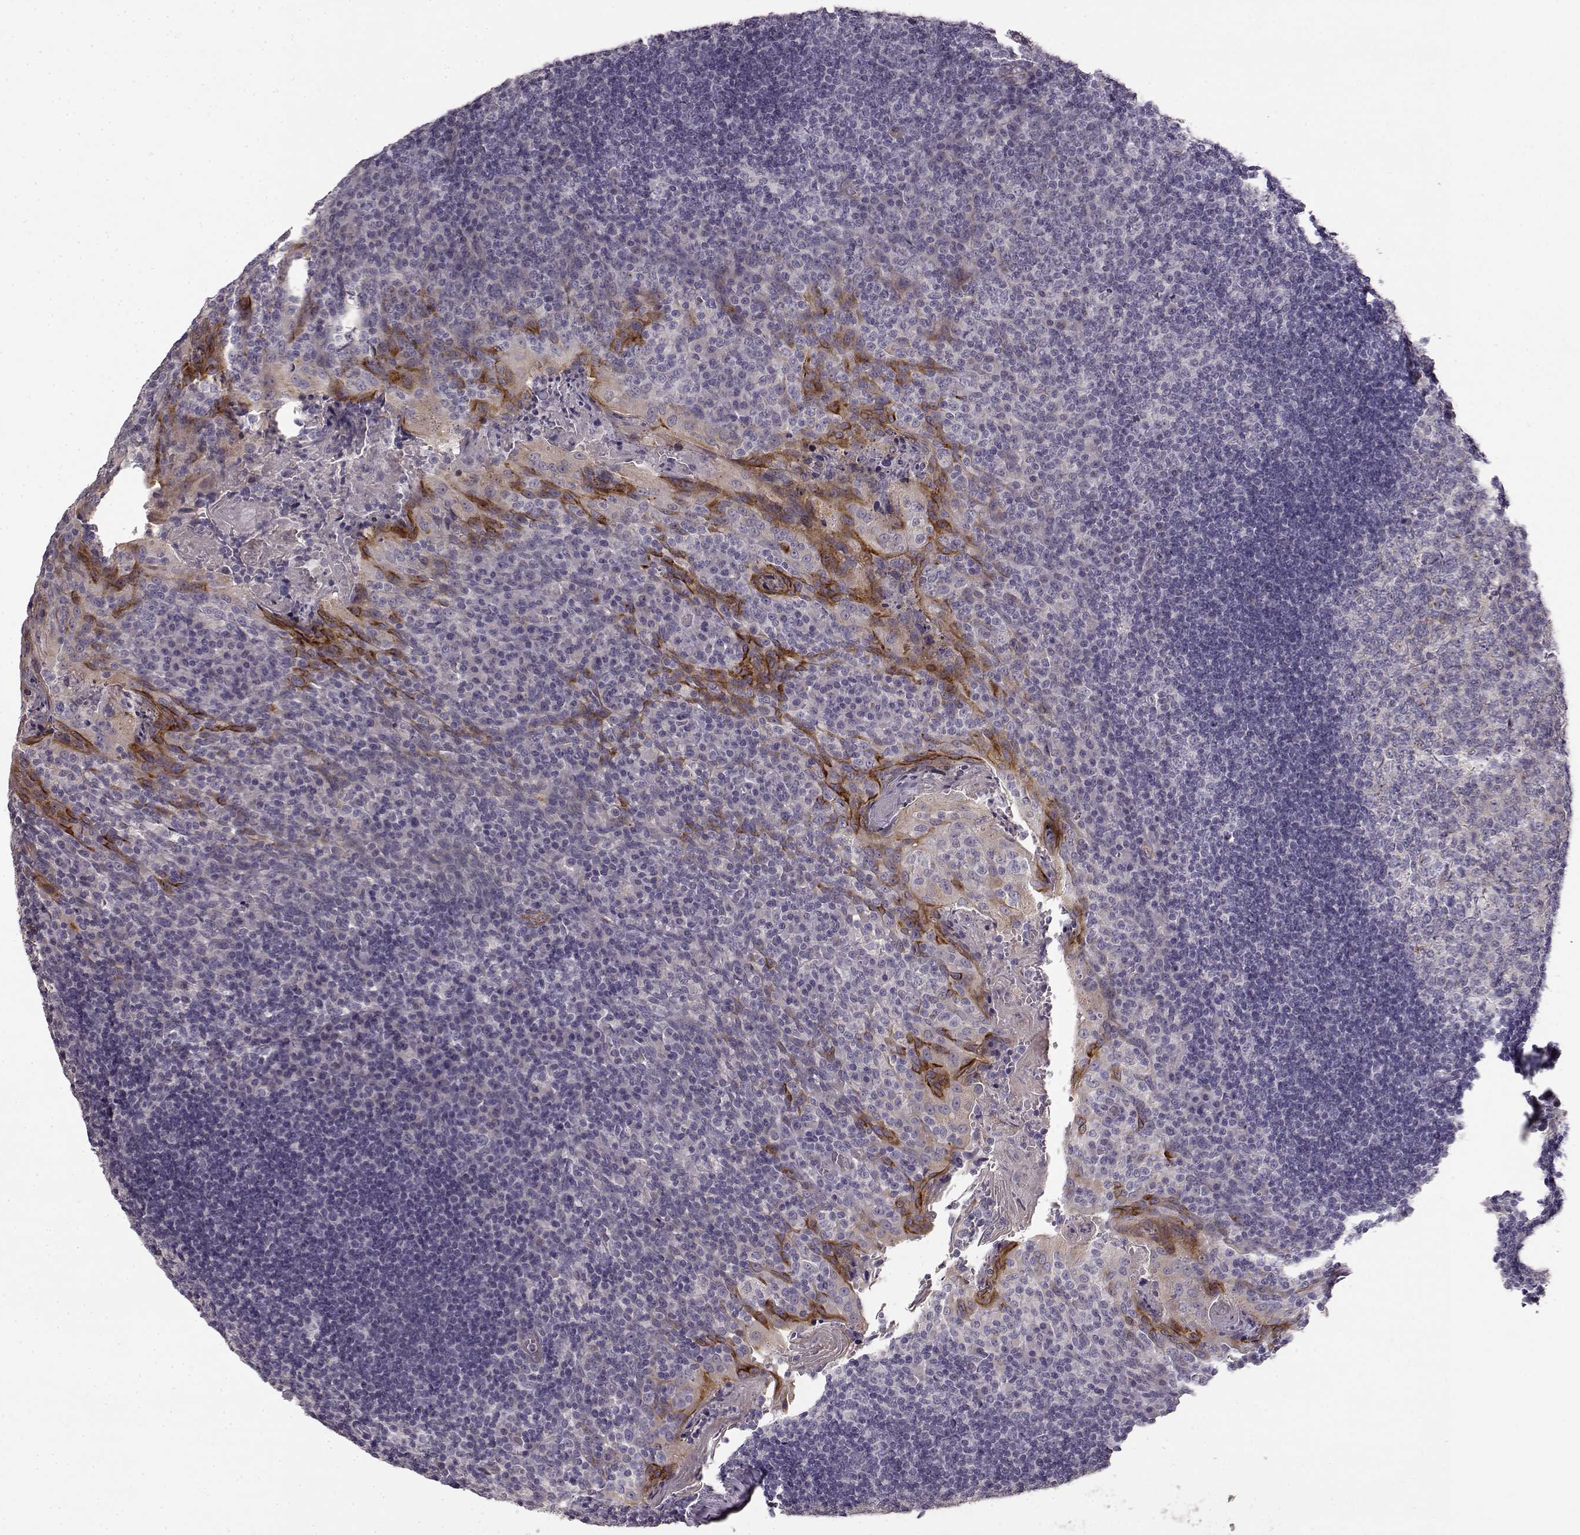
{"staining": {"intensity": "negative", "quantity": "none", "location": "none"}, "tissue": "tonsil", "cell_type": "Germinal center cells", "image_type": "normal", "snomed": [{"axis": "morphology", "description": "Normal tissue, NOS"}, {"axis": "topography", "description": "Tonsil"}], "caption": "DAB (3,3'-diaminobenzidine) immunohistochemical staining of unremarkable tonsil exhibits no significant expression in germinal center cells. Nuclei are stained in blue.", "gene": "GHR", "patient": {"sex": "male", "age": 17}}